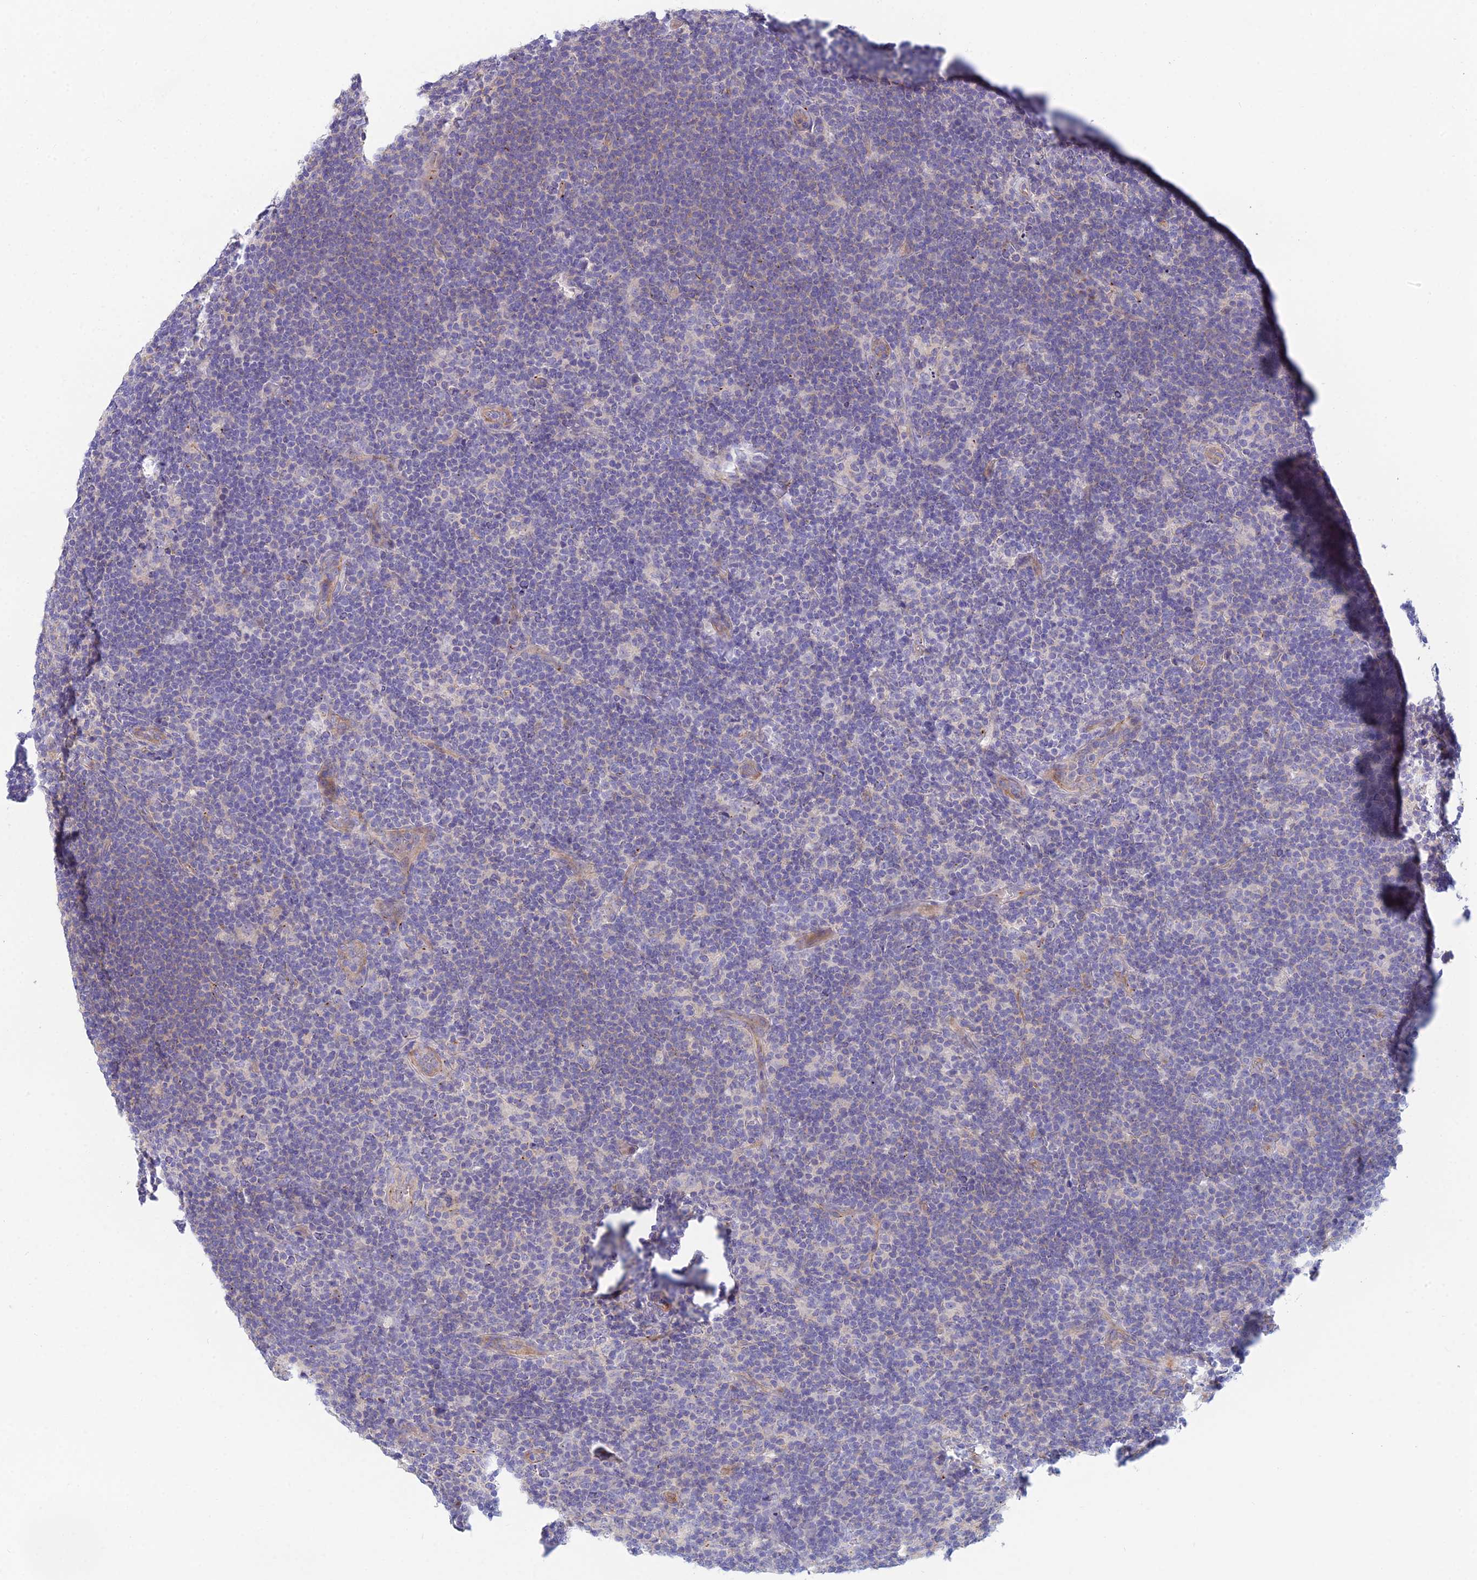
{"staining": {"intensity": "negative", "quantity": "none", "location": "none"}, "tissue": "lymphoma", "cell_type": "Tumor cells", "image_type": "cancer", "snomed": [{"axis": "morphology", "description": "Hodgkin's disease, NOS"}, {"axis": "topography", "description": "Lymph node"}], "caption": "DAB immunohistochemical staining of lymphoma displays no significant positivity in tumor cells.", "gene": "ZNF564", "patient": {"sex": "female", "age": 57}}